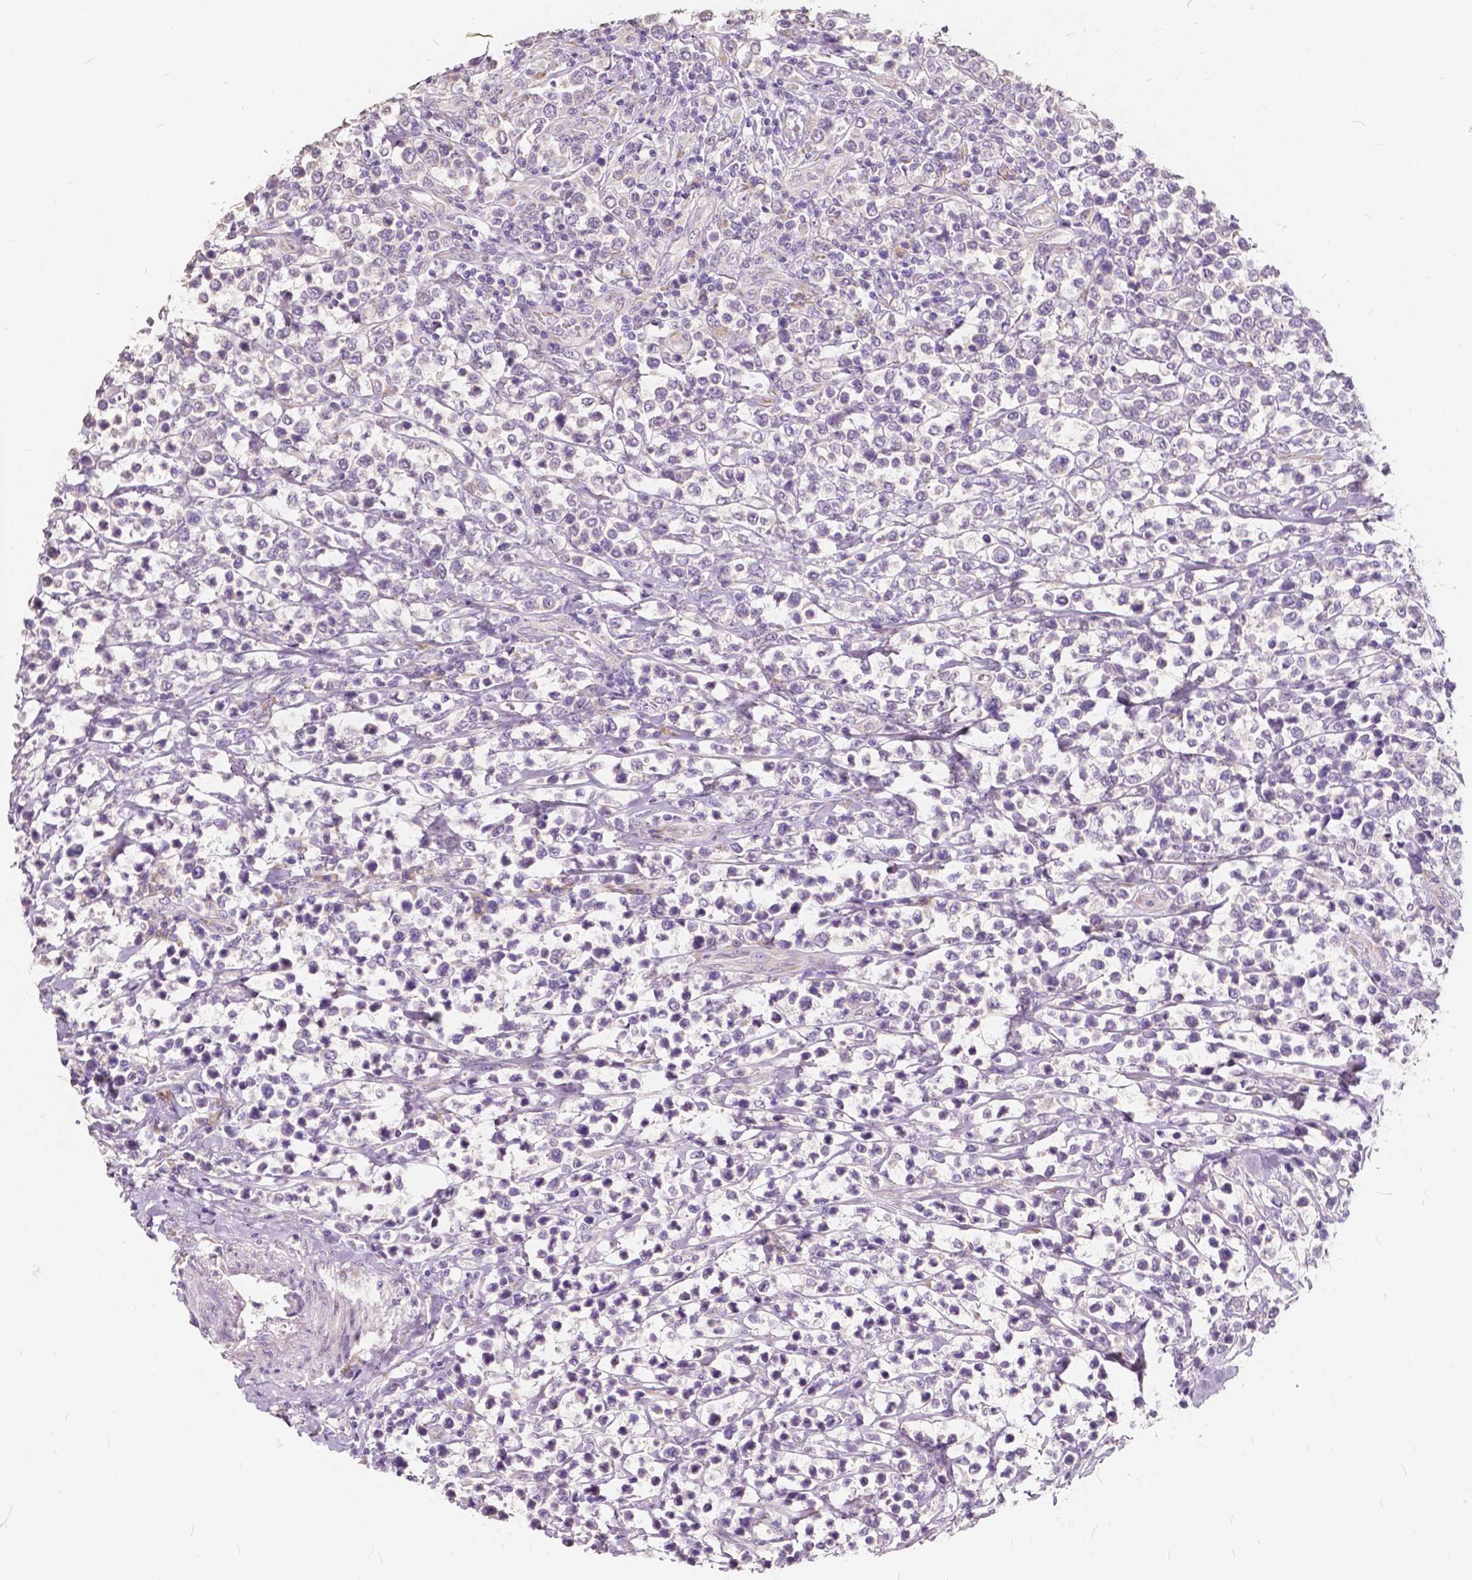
{"staining": {"intensity": "negative", "quantity": "none", "location": "none"}, "tissue": "lymphoma", "cell_type": "Tumor cells", "image_type": "cancer", "snomed": [{"axis": "morphology", "description": "Malignant lymphoma, non-Hodgkin's type, High grade"}, {"axis": "topography", "description": "Soft tissue"}], "caption": "DAB immunohistochemical staining of lymphoma shows no significant expression in tumor cells. (DAB IHC, high magnification).", "gene": "SLC7A8", "patient": {"sex": "female", "age": 56}}